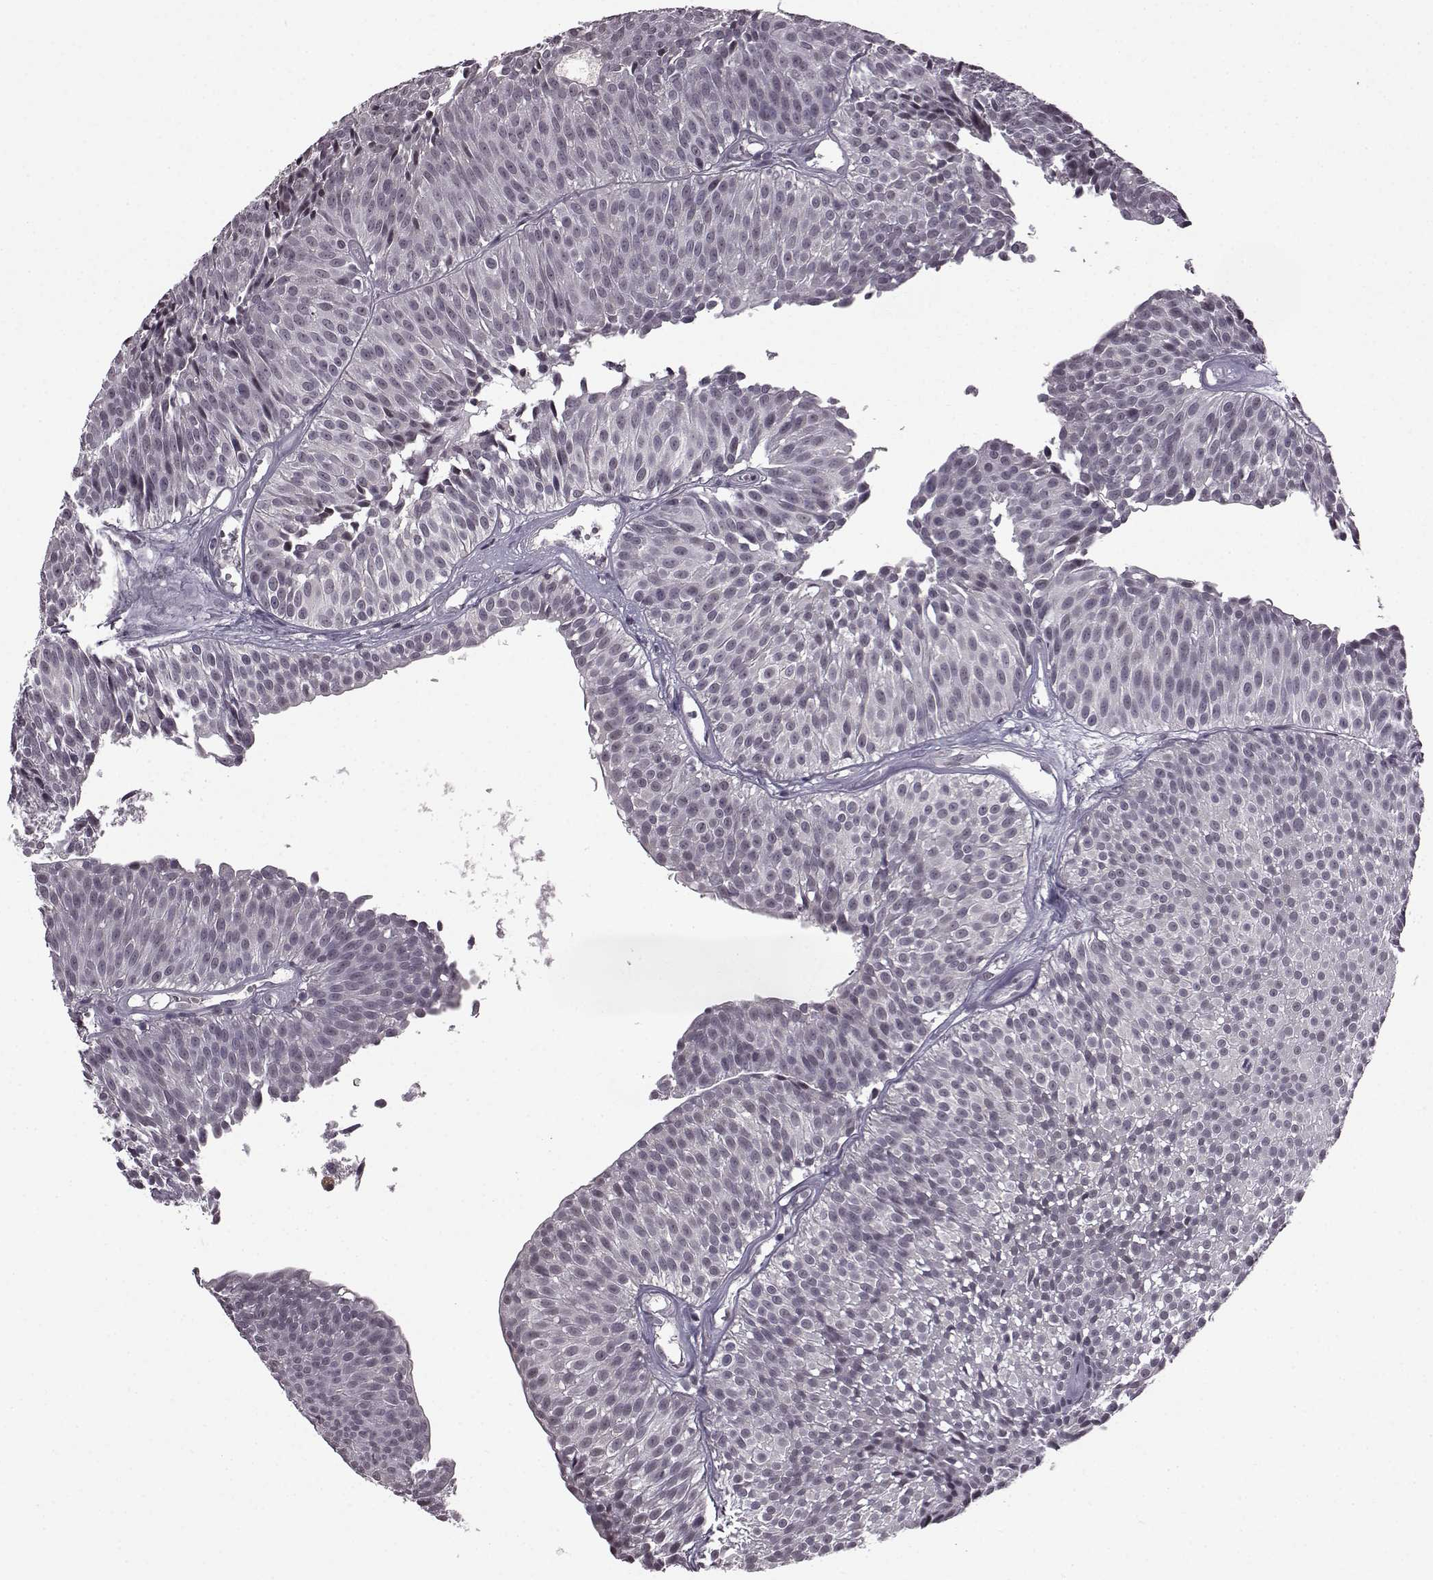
{"staining": {"intensity": "negative", "quantity": "none", "location": "none"}, "tissue": "urothelial cancer", "cell_type": "Tumor cells", "image_type": "cancer", "snomed": [{"axis": "morphology", "description": "Urothelial carcinoma, Low grade"}, {"axis": "topography", "description": "Urinary bladder"}], "caption": "An image of urothelial carcinoma (low-grade) stained for a protein displays no brown staining in tumor cells. The staining was performed using DAB (3,3'-diaminobenzidine) to visualize the protein expression in brown, while the nuclei were stained in blue with hematoxylin (Magnification: 20x).", "gene": "SLC28A2", "patient": {"sex": "male", "age": 63}}